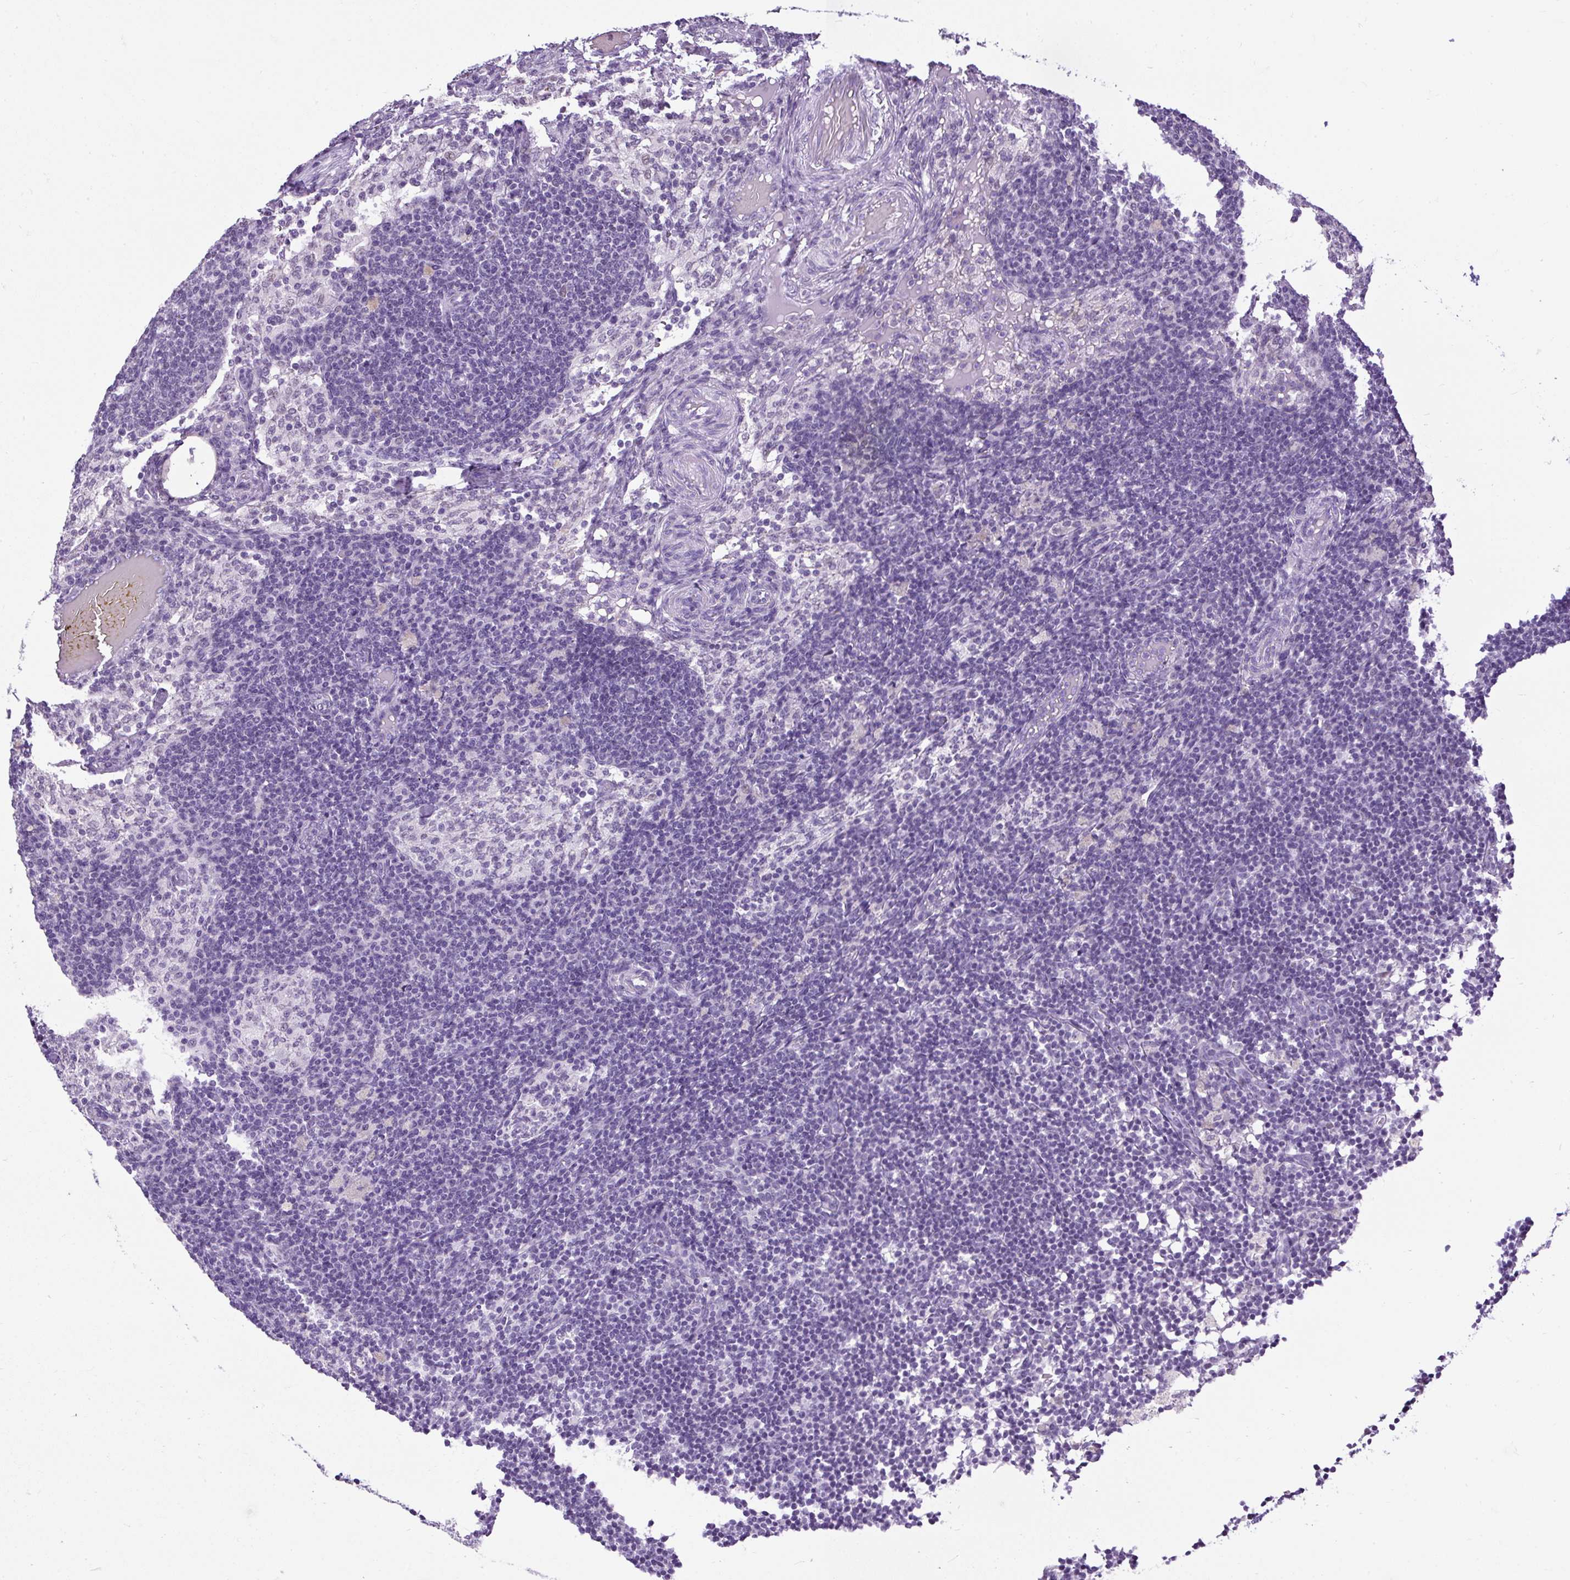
{"staining": {"intensity": "negative", "quantity": "none", "location": "none"}, "tissue": "lymph node", "cell_type": "Germinal center cells", "image_type": "normal", "snomed": [{"axis": "morphology", "description": "Normal tissue, NOS"}, {"axis": "topography", "description": "Lymph node"}], "caption": "High power microscopy micrograph of an immunohistochemistry histopathology image of benign lymph node, revealing no significant positivity in germinal center cells. The staining is performed using DAB brown chromogen with nuclei counter-stained in using hematoxylin.", "gene": "WNT10B", "patient": {"sex": "male", "age": 49}}